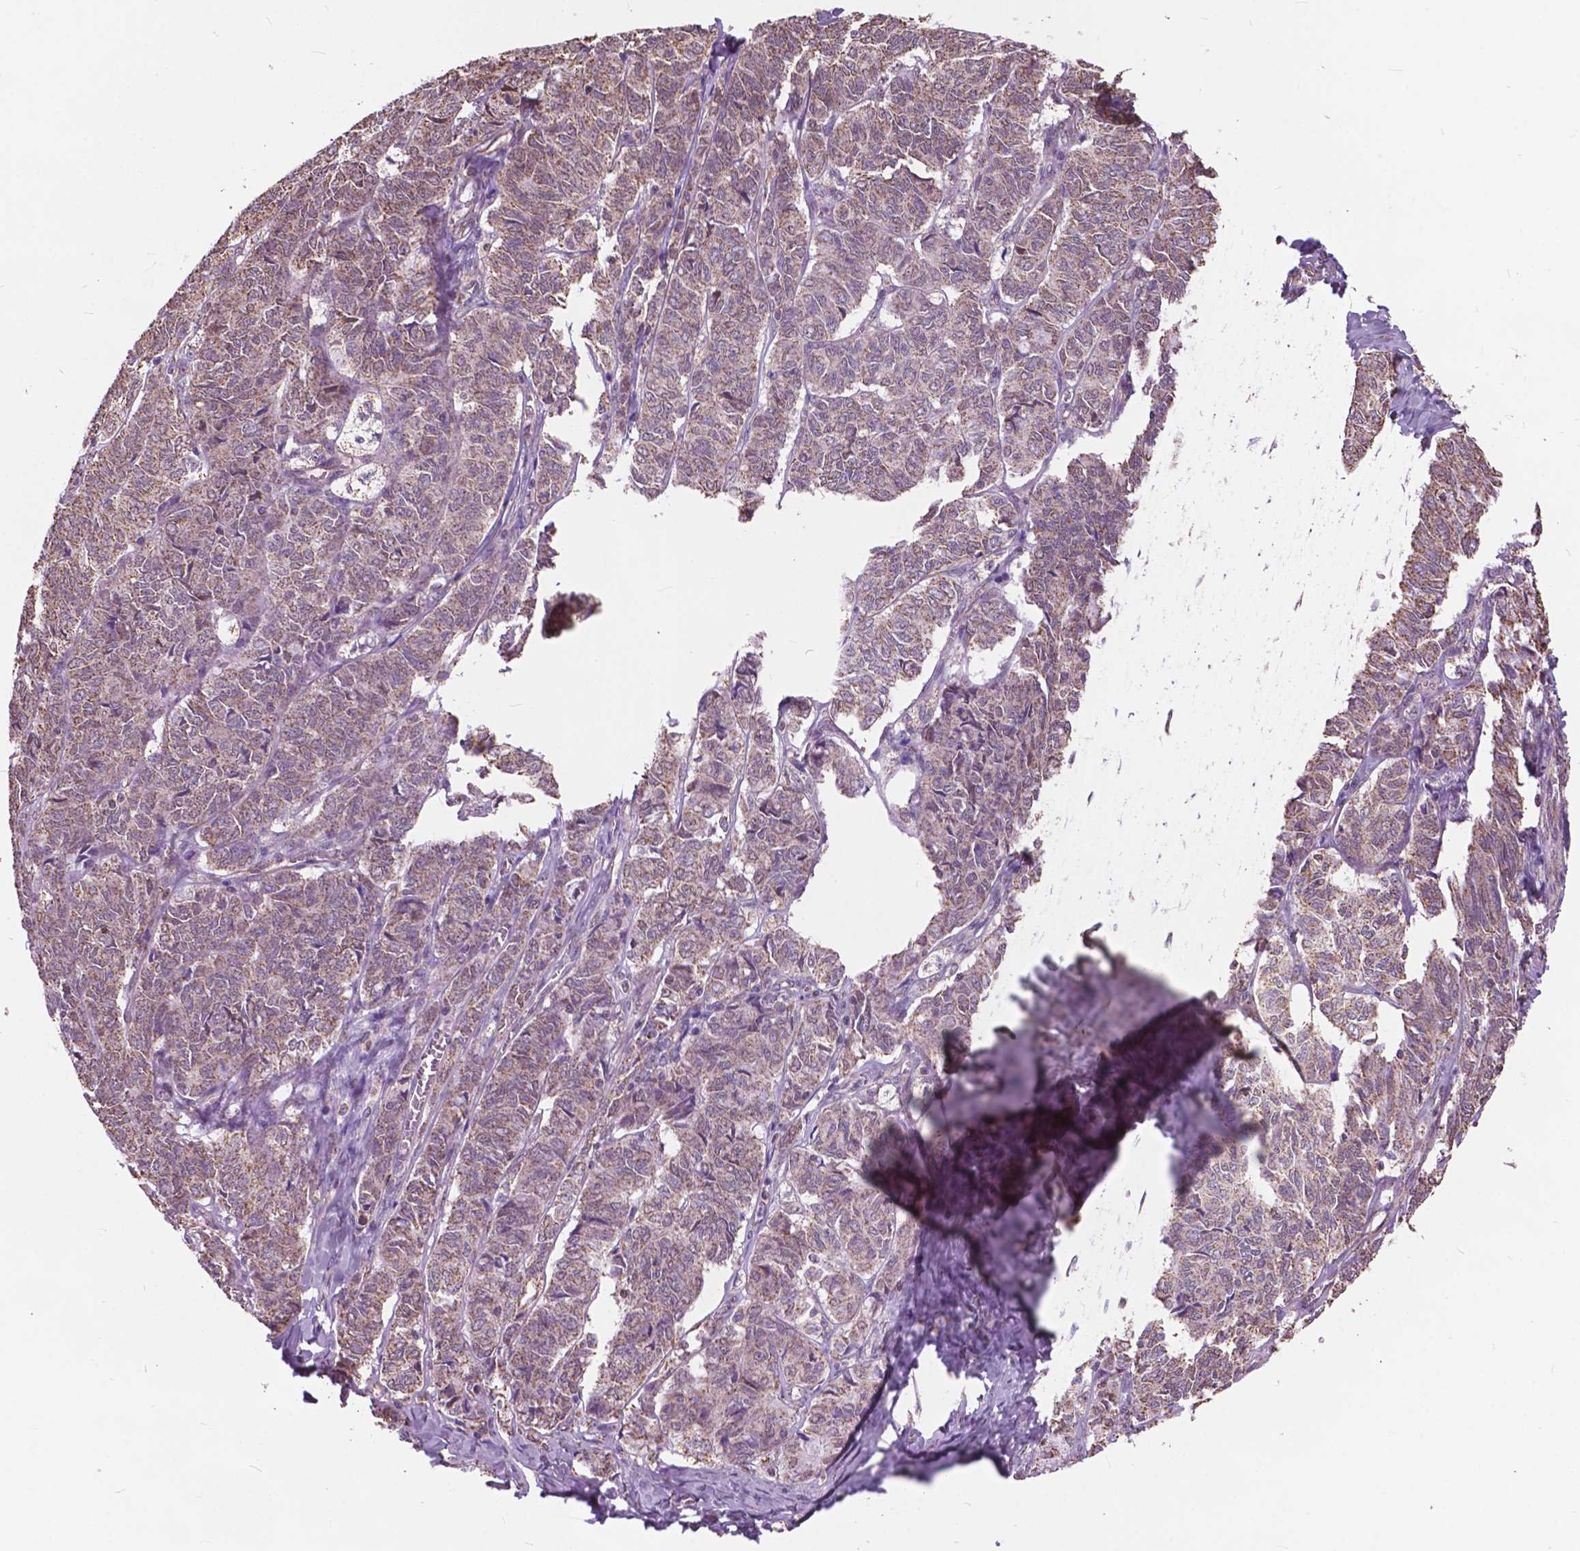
{"staining": {"intensity": "weak", "quantity": ">75%", "location": "cytoplasmic/membranous"}, "tissue": "ovarian cancer", "cell_type": "Tumor cells", "image_type": "cancer", "snomed": [{"axis": "morphology", "description": "Carcinoma, endometroid"}, {"axis": "topography", "description": "Ovary"}], "caption": "Weak cytoplasmic/membranous protein expression is identified in approximately >75% of tumor cells in ovarian cancer (endometroid carcinoma).", "gene": "SCOC", "patient": {"sex": "female", "age": 80}}